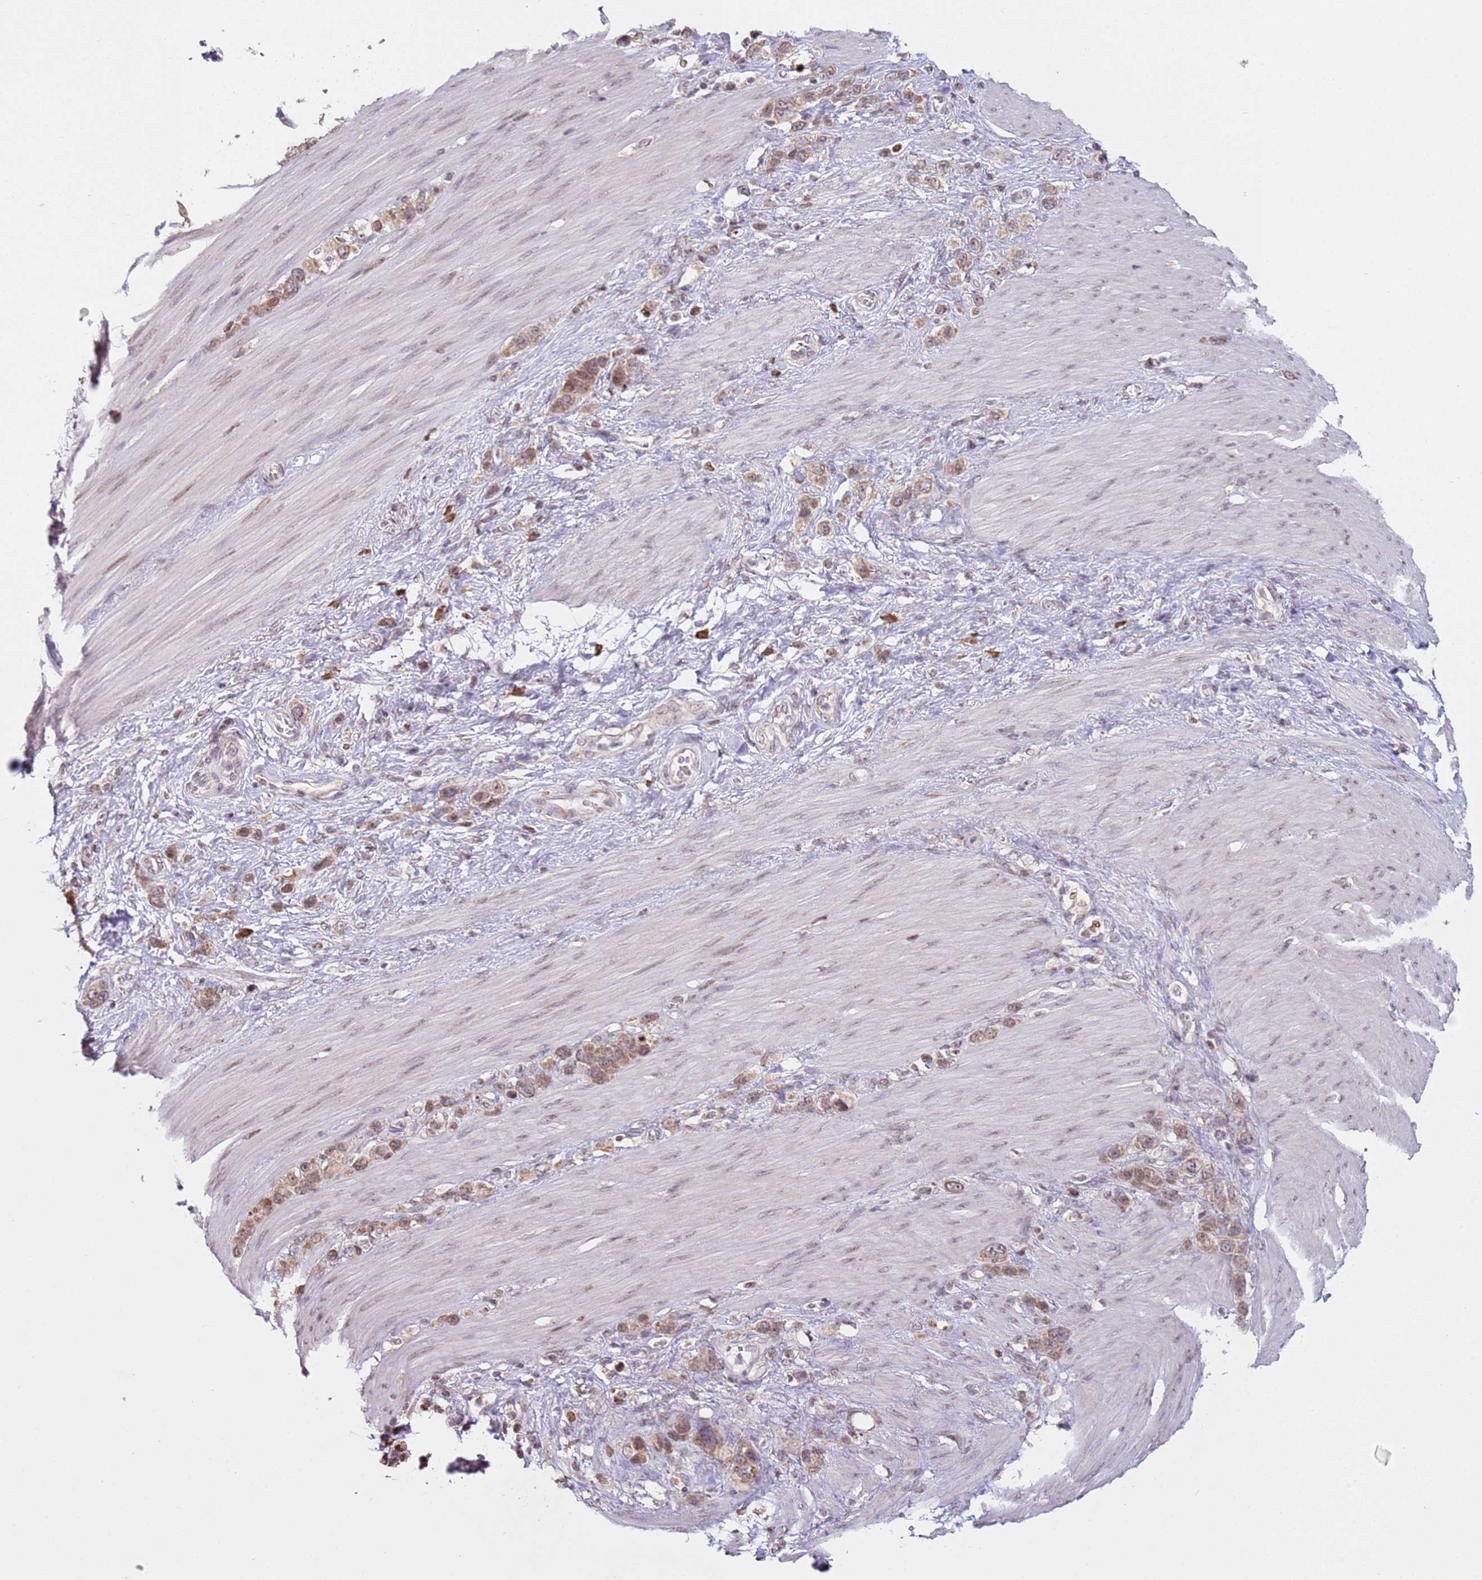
{"staining": {"intensity": "moderate", "quantity": ">75%", "location": "cytoplasmic/membranous"}, "tissue": "stomach cancer", "cell_type": "Tumor cells", "image_type": "cancer", "snomed": [{"axis": "morphology", "description": "Adenocarcinoma, NOS"}, {"axis": "morphology", "description": "Adenocarcinoma, High grade"}, {"axis": "topography", "description": "Stomach, upper"}, {"axis": "topography", "description": "Stomach, lower"}], "caption": "Protein staining of adenocarcinoma (stomach) tissue shows moderate cytoplasmic/membranous positivity in approximately >75% of tumor cells.", "gene": "SCAF1", "patient": {"sex": "female", "age": 65}}